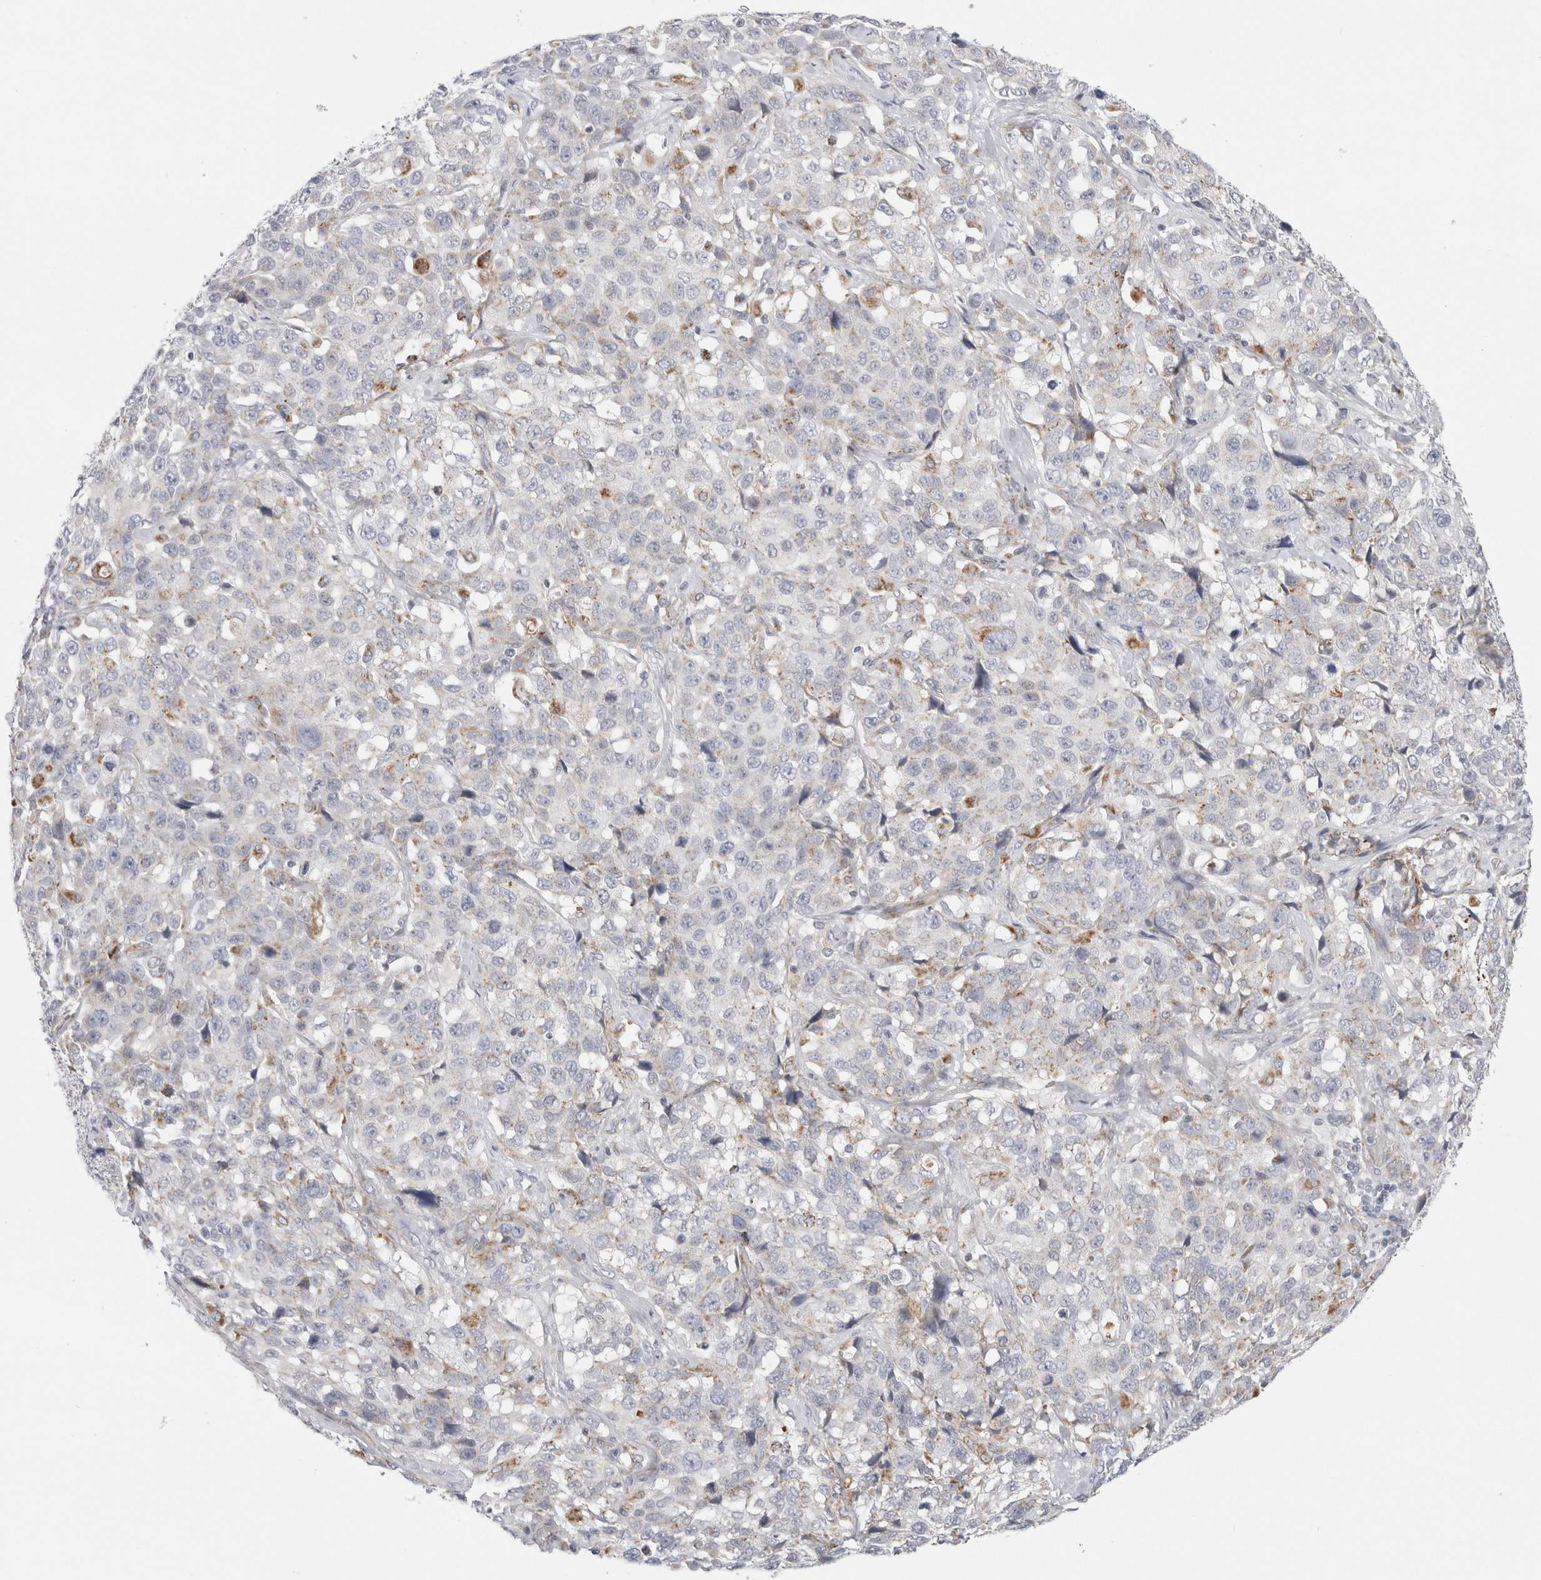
{"staining": {"intensity": "moderate", "quantity": "<25%", "location": "cytoplasmic/membranous"}, "tissue": "stomach cancer", "cell_type": "Tumor cells", "image_type": "cancer", "snomed": [{"axis": "morphology", "description": "Normal tissue, NOS"}, {"axis": "morphology", "description": "Adenocarcinoma, NOS"}, {"axis": "topography", "description": "Stomach"}], "caption": "Protein expression analysis of stomach cancer displays moderate cytoplasmic/membranous positivity in approximately <25% of tumor cells.", "gene": "FAHD1", "patient": {"sex": "male", "age": 48}}